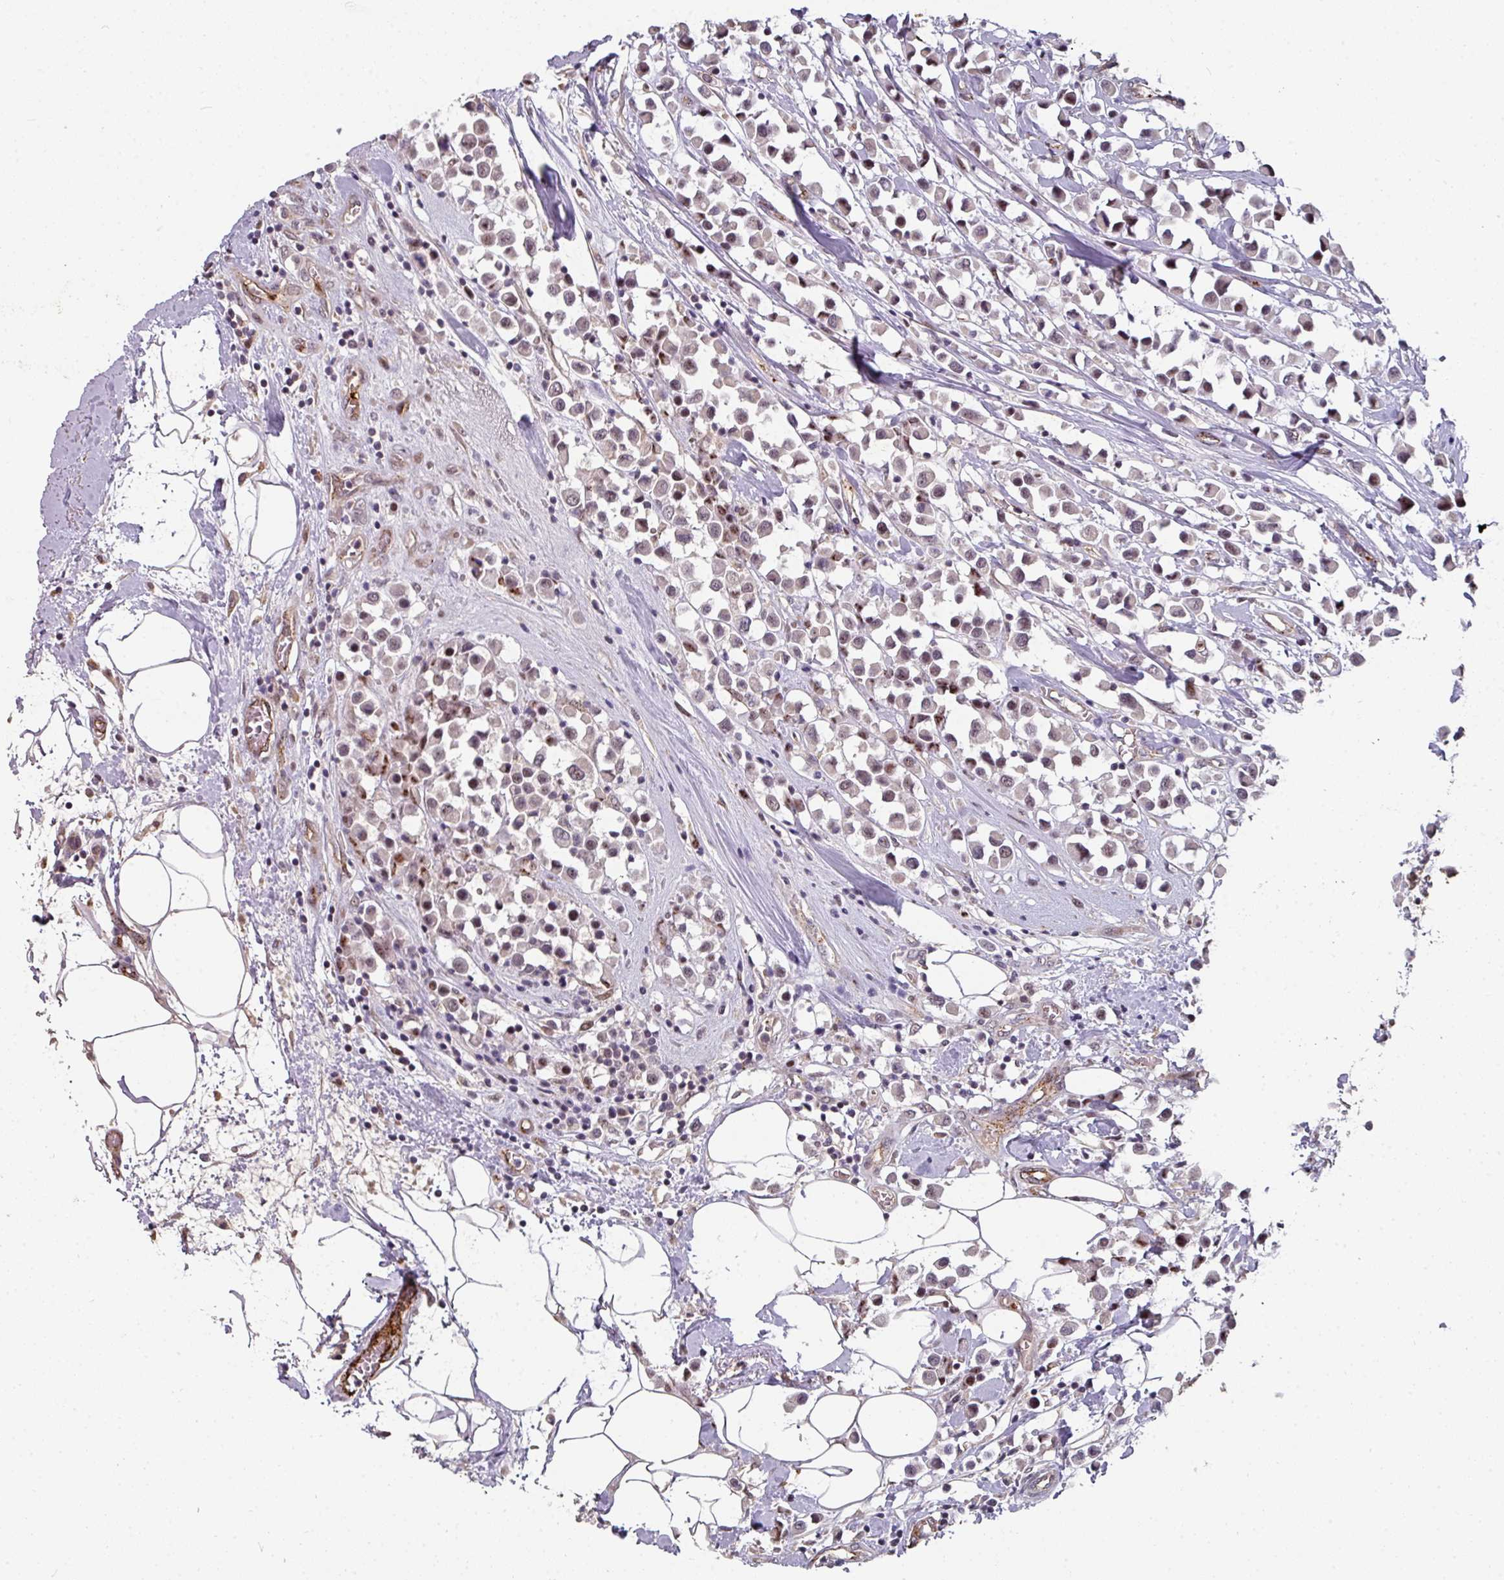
{"staining": {"intensity": "moderate", "quantity": "<25%", "location": "nuclear"}, "tissue": "breast cancer", "cell_type": "Tumor cells", "image_type": "cancer", "snomed": [{"axis": "morphology", "description": "Duct carcinoma"}, {"axis": "topography", "description": "Breast"}], "caption": "Protein expression analysis of human infiltrating ductal carcinoma (breast) reveals moderate nuclear staining in about <25% of tumor cells.", "gene": "SIDT2", "patient": {"sex": "female", "age": 61}}